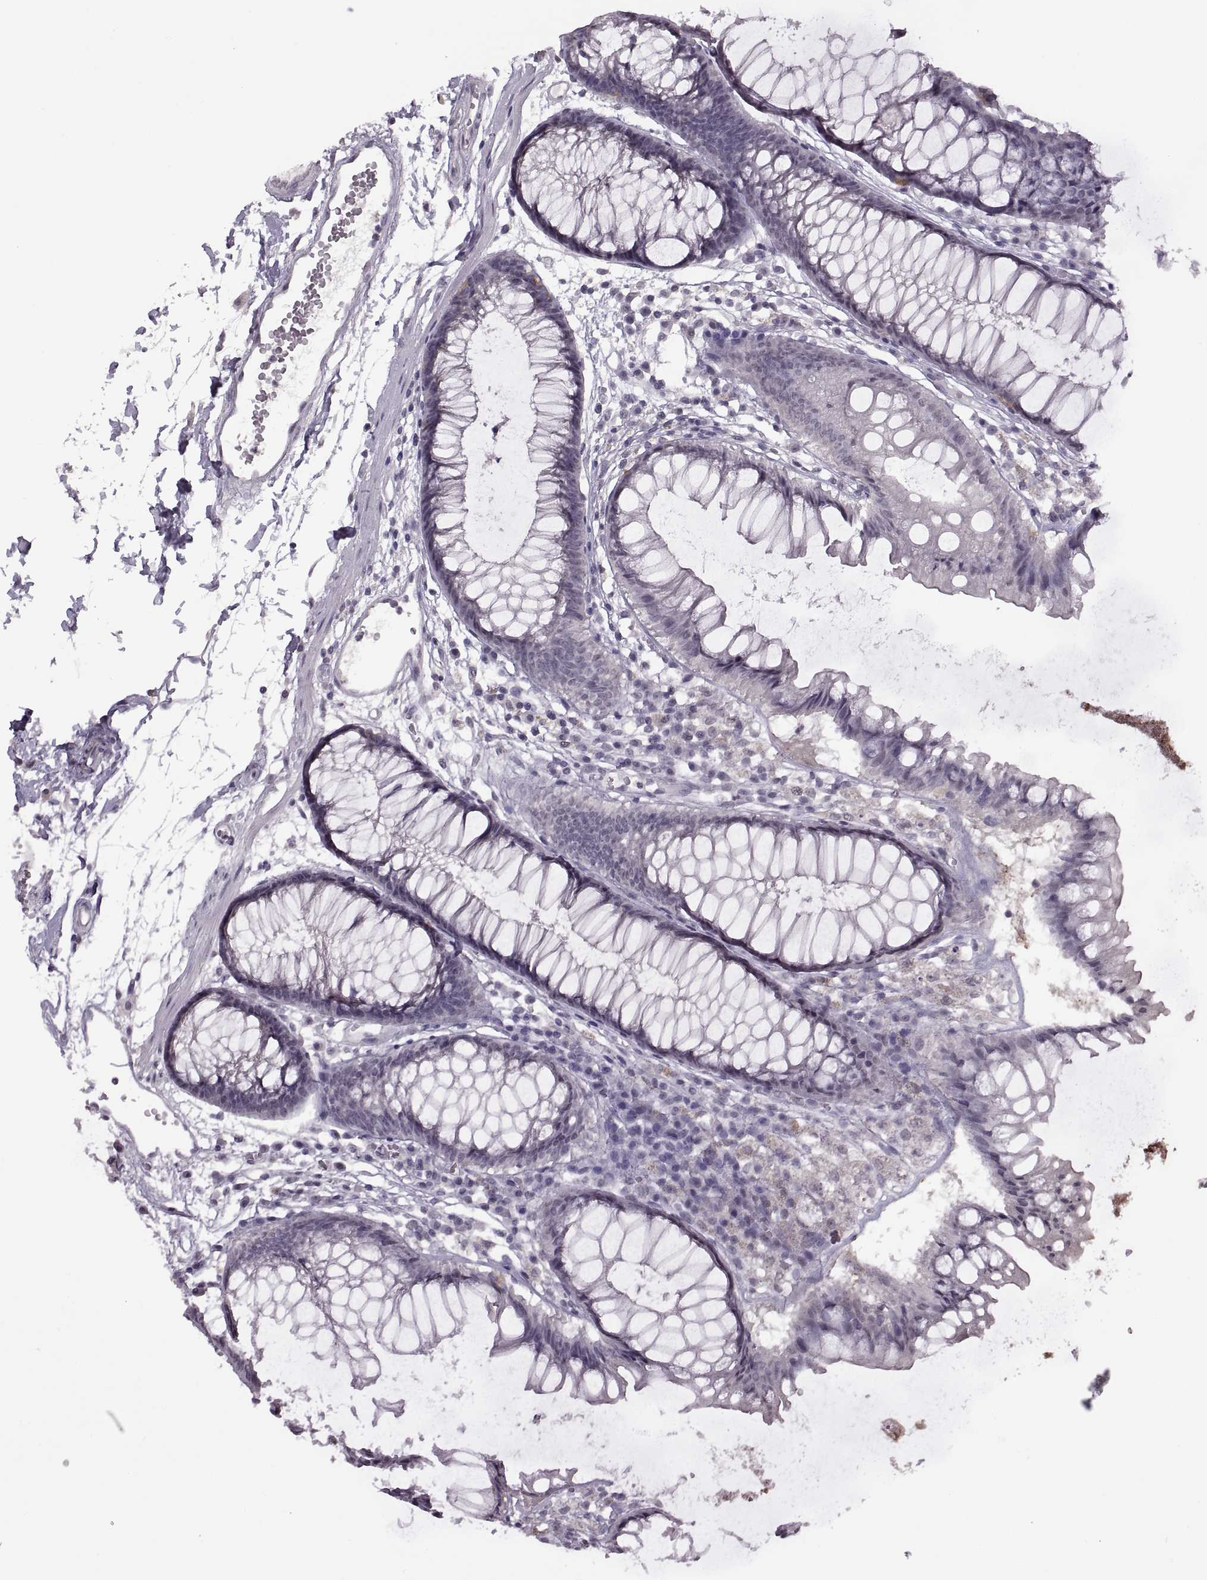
{"staining": {"intensity": "negative", "quantity": "none", "location": "none"}, "tissue": "colon", "cell_type": "Endothelial cells", "image_type": "normal", "snomed": [{"axis": "morphology", "description": "Normal tissue, NOS"}, {"axis": "morphology", "description": "Adenocarcinoma, NOS"}, {"axis": "topography", "description": "Colon"}], "caption": "IHC image of normal colon stained for a protein (brown), which demonstrates no positivity in endothelial cells.", "gene": "OTP", "patient": {"sex": "male", "age": 65}}